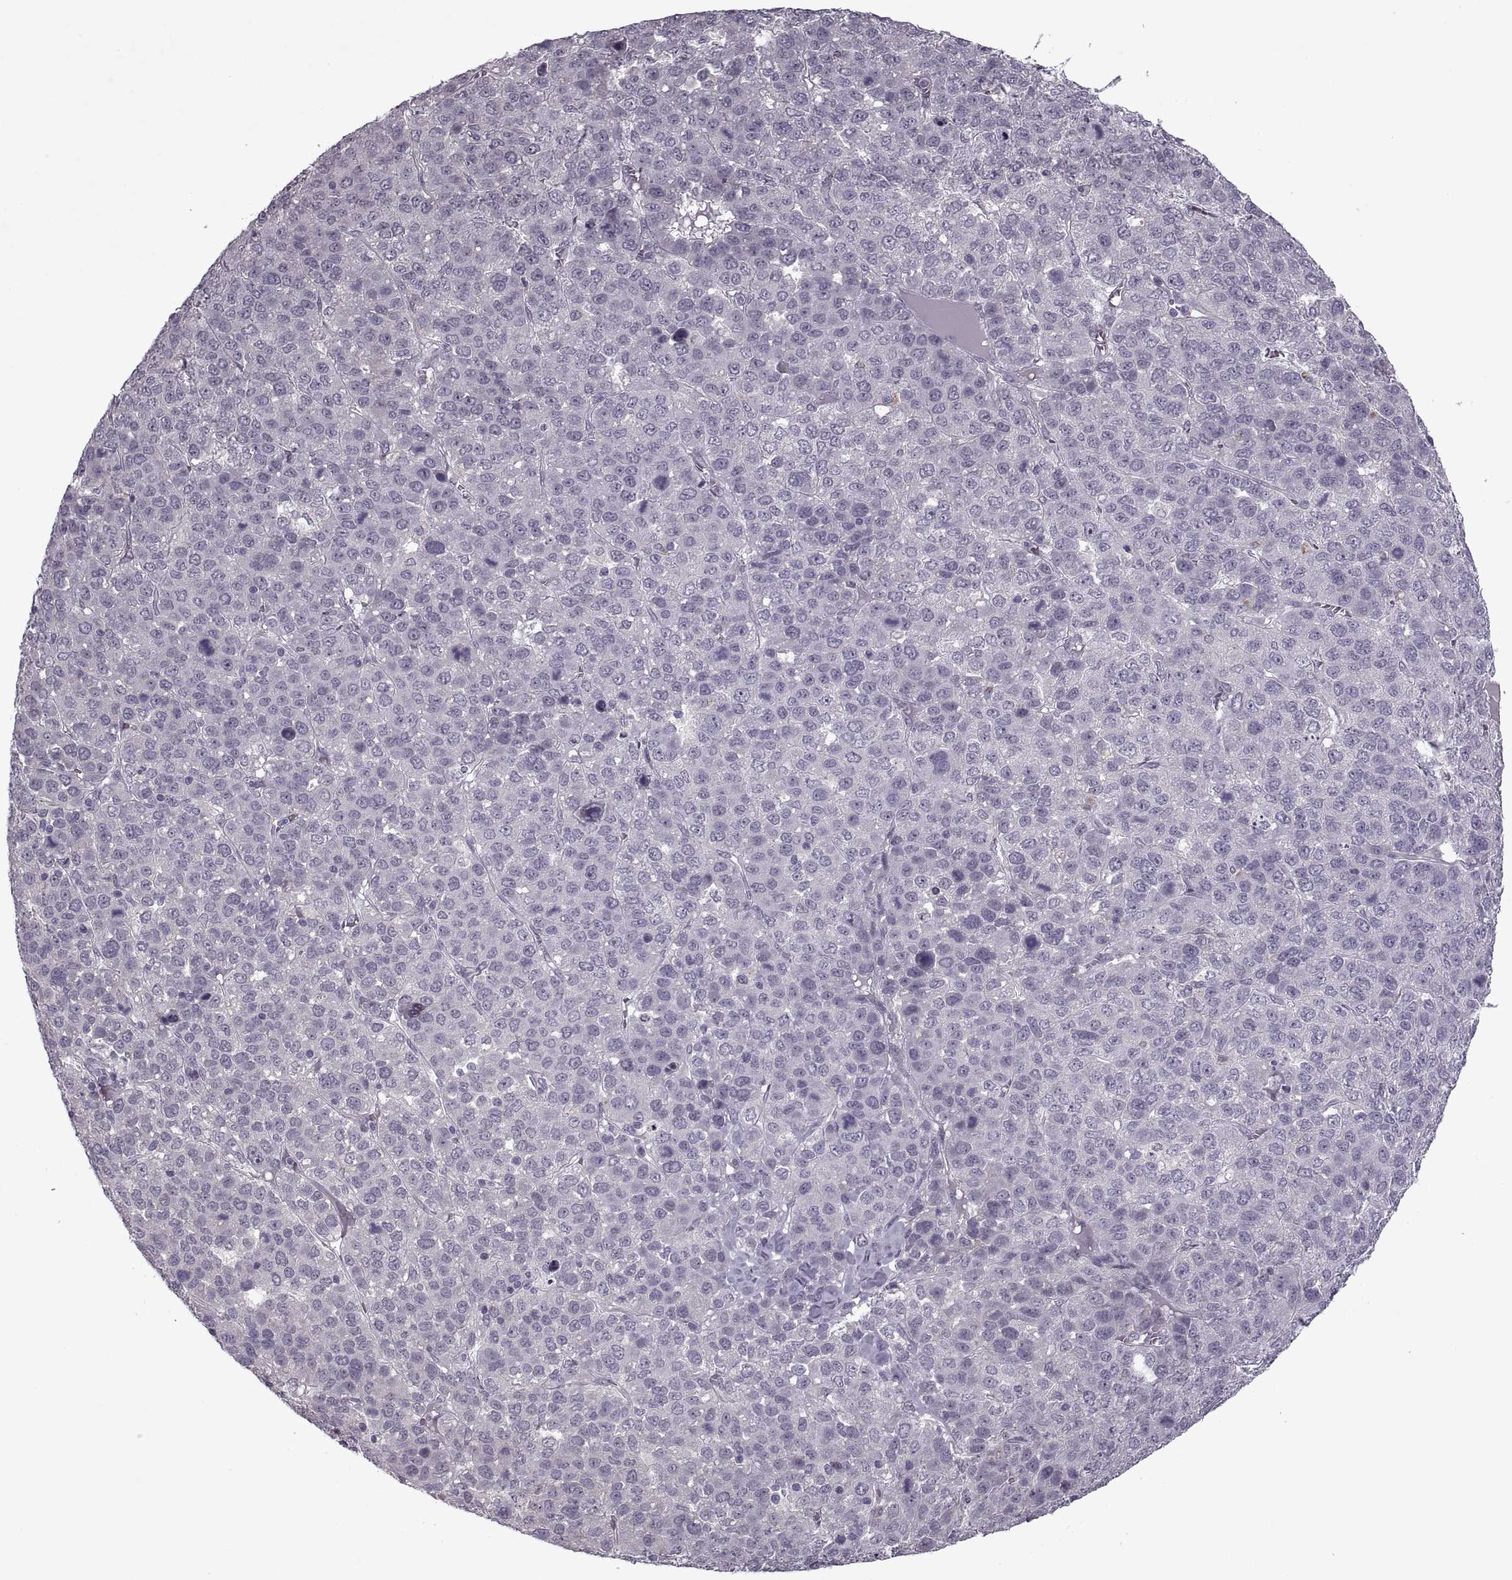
{"staining": {"intensity": "negative", "quantity": "none", "location": "none"}, "tissue": "liver cancer", "cell_type": "Tumor cells", "image_type": "cancer", "snomed": [{"axis": "morphology", "description": "Carcinoma, Hepatocellular, NOS"}, {"axis": "topography", "description": "Liver"}], "caption": "A high-resolution histopathology image shows immunohistochemistry (IHC) staining of liver hepatocellular carcinoma, which demonstrates no significant expression in tumor cells. (Brightfield microscopy of DAB (3,3'-diaminobenzidine) immunohistochemistry at high magnification).", "gene": "MGAT4D", "patient": {"sex": "male", "age": 69}}